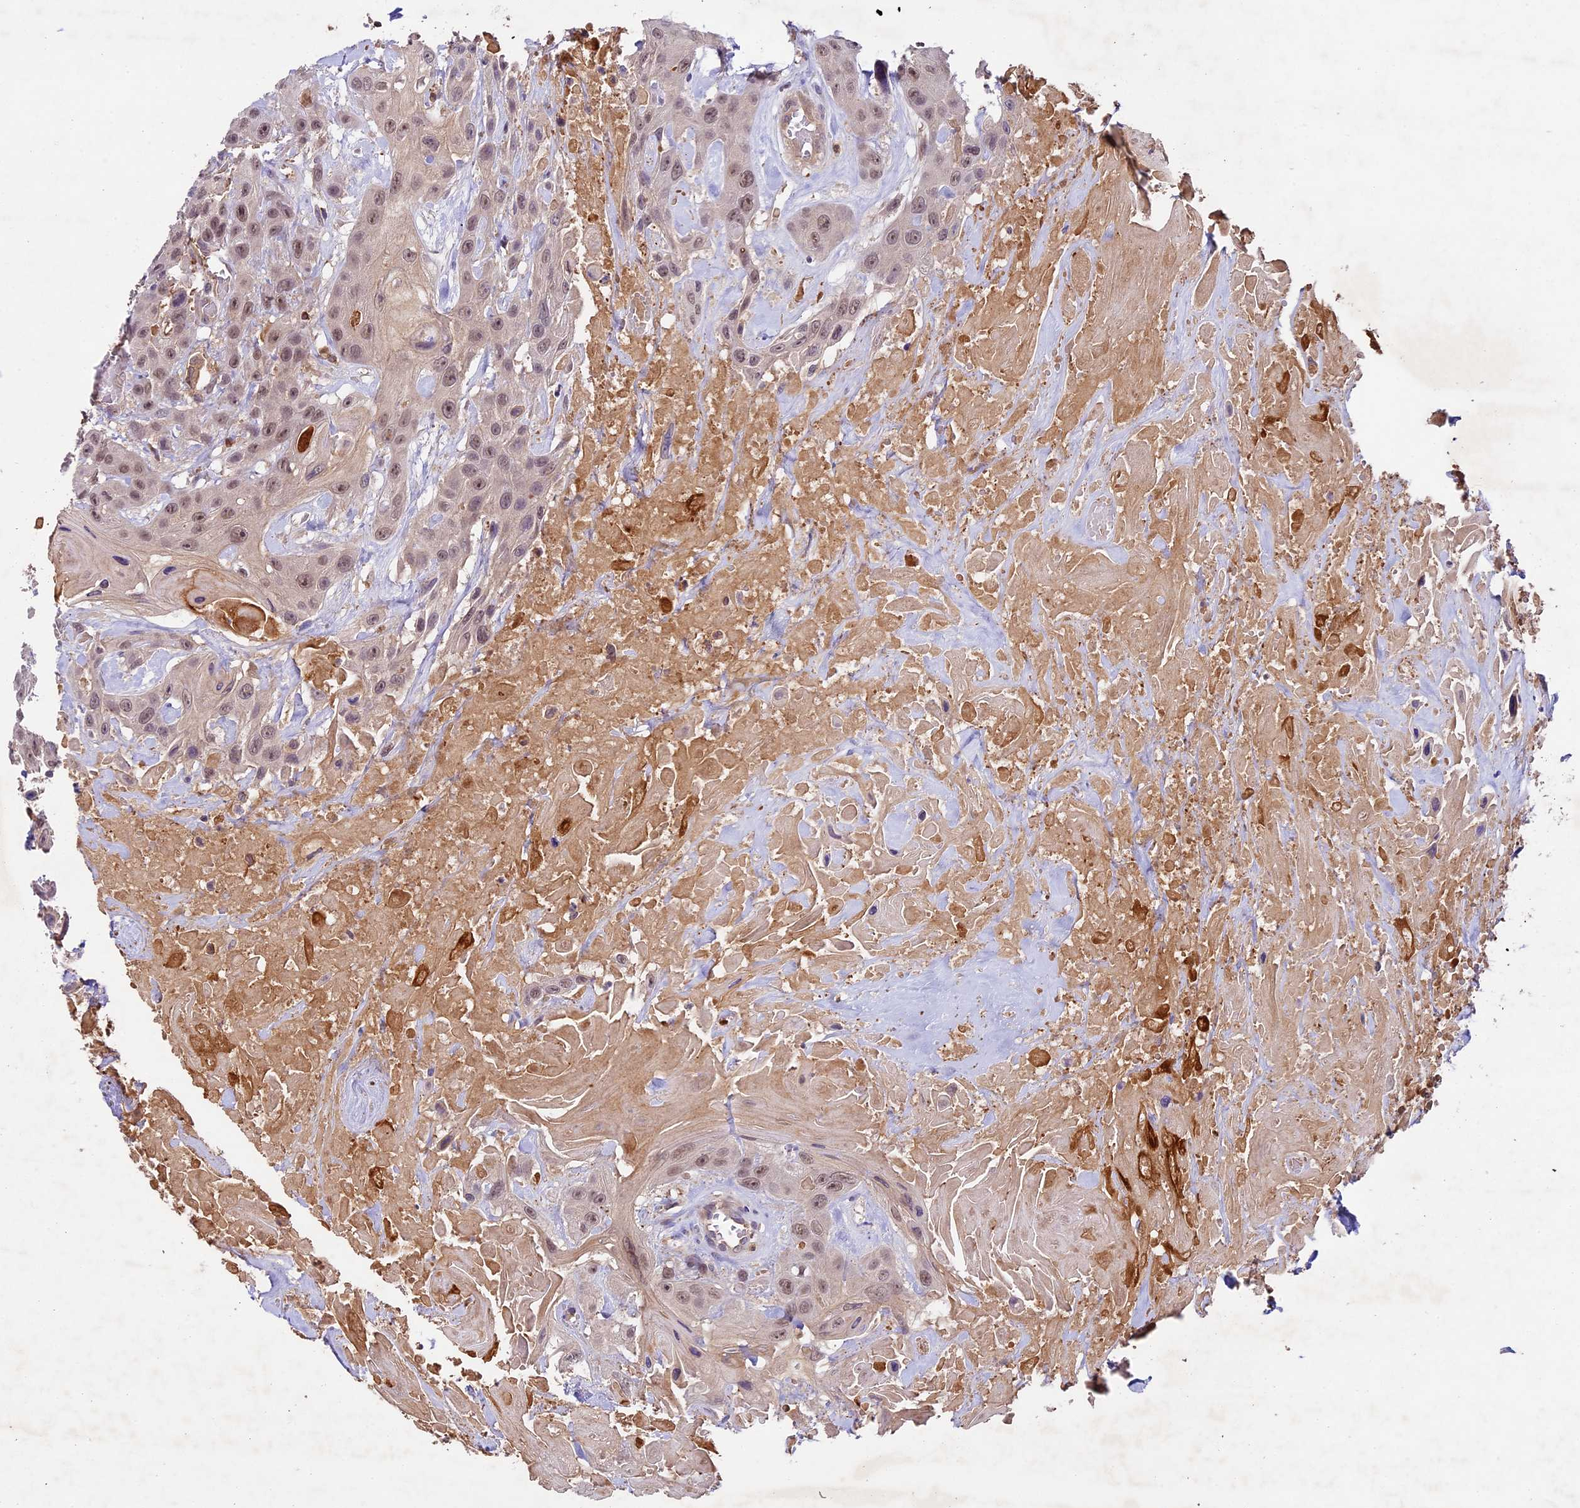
{"staining": {"intensity": "weak", "quantity": "25%-75%", "location": "nuclear"}, "tissue": "head and neck cancer", "cell_type": "Tumor cells", "image_type": "cancer", "snomed": [{"axis": "morphology", "description": "Squamous cell carcinoma, NOS"}, {"axis": "topography", "description": "Head-Neck"}], "caption": "Weak nuclear expression is present in approximately 25%-75% of tumor cells in squamous cell carcinoma (head and neck).", "gene": "TBC1D1", "patient": {"sex": "male", "age": 81}}